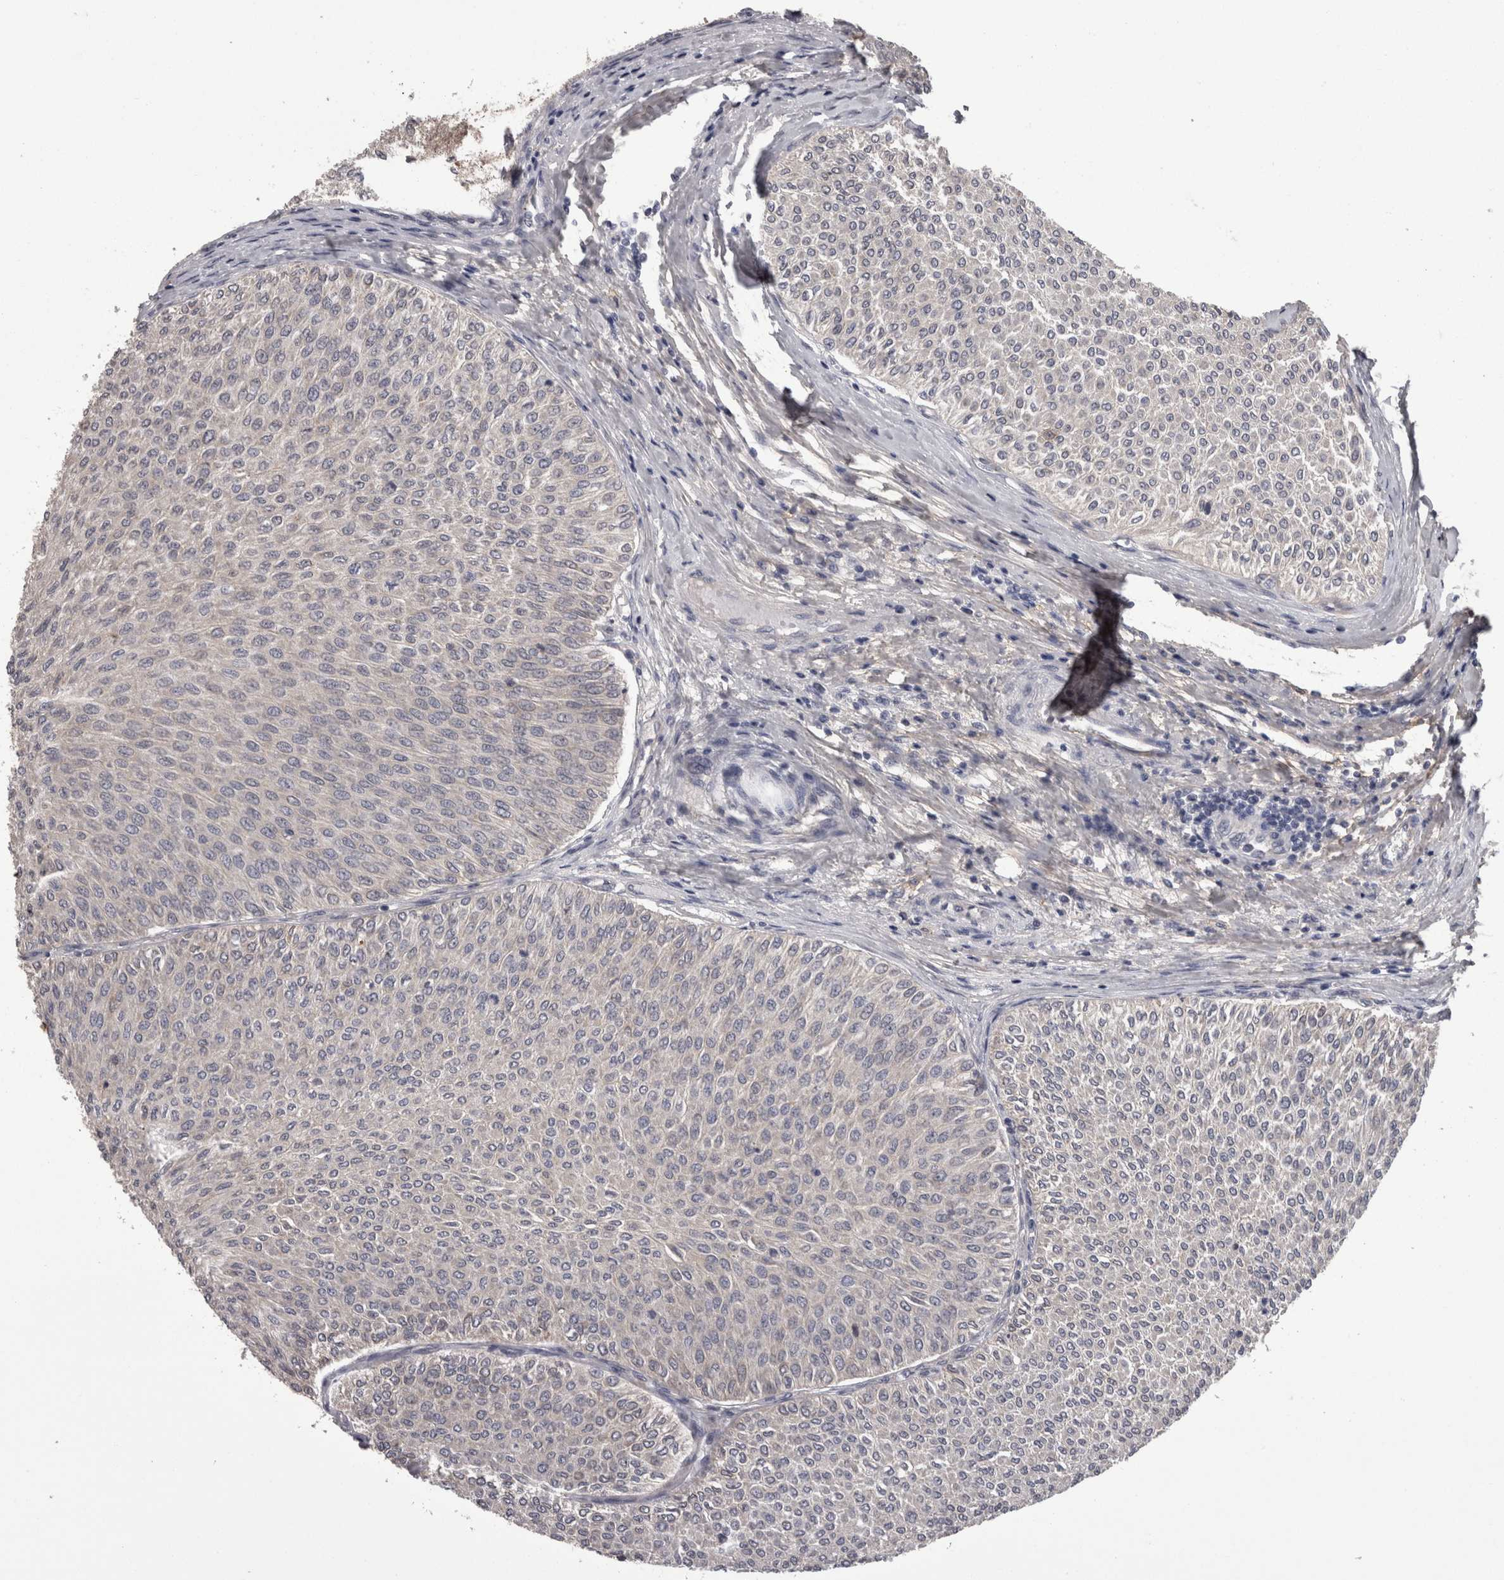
{"staining": {"intensity": "negative", "quantity": "none", "location": "none"}, "tissue": "urothelial cancer", "cell_type": "Tumor cells", "image_type": "cancer", "snomed": [{"axis": "morphology", "description": "Urothelial carcinoma, Low grade"}, {"axis": "topography", "description": "Urinary bladder"}], "caption": "Immunohistochemical staining of urothelial cancer exhibits no significant staining in tumor cells.", "gene": "PON3", "patient": {"sex": "male", "age": 78}}